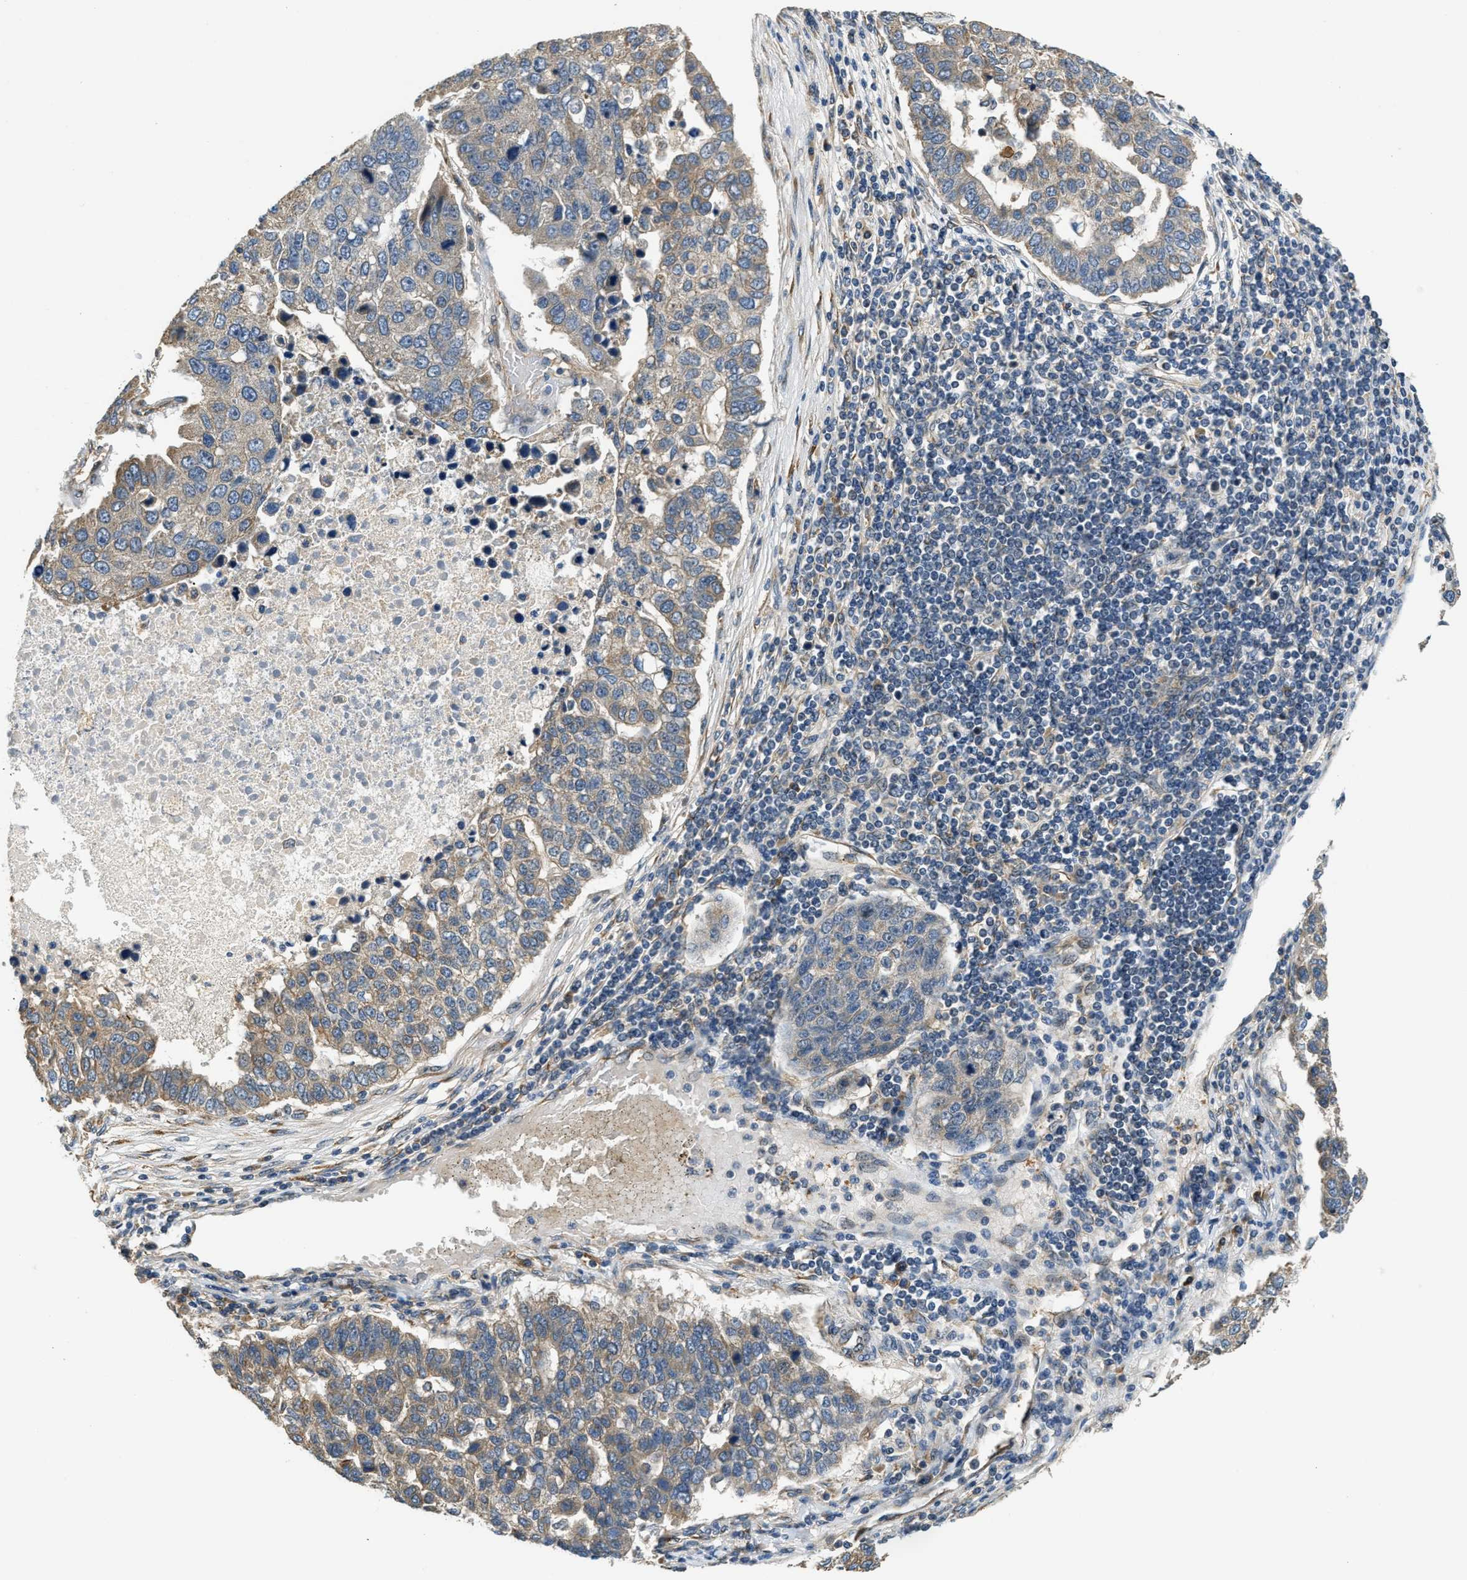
{"staining": {"intensity": "moderate", "quantity": "25%-75%", "location": "cytoplasmic/membranous"}, "tissue": "pancreatic cancer", "cell_type": "Tumor cells", "image_type": "cancer", "snomed": [{"axis": "morphology", "description": "Adenocarcinoma, NOS"}, {"axis": "topography", "description": "Pancreas"}], "caption": "Protein staining demonstrates moderate cytoplasmic/membranous staining in about 25%-75% of tumor cells in pancreatic cancer (adenocarcinoma).", "gene": "ALOX12", "patient": {"sex": "female", "age": 61}}